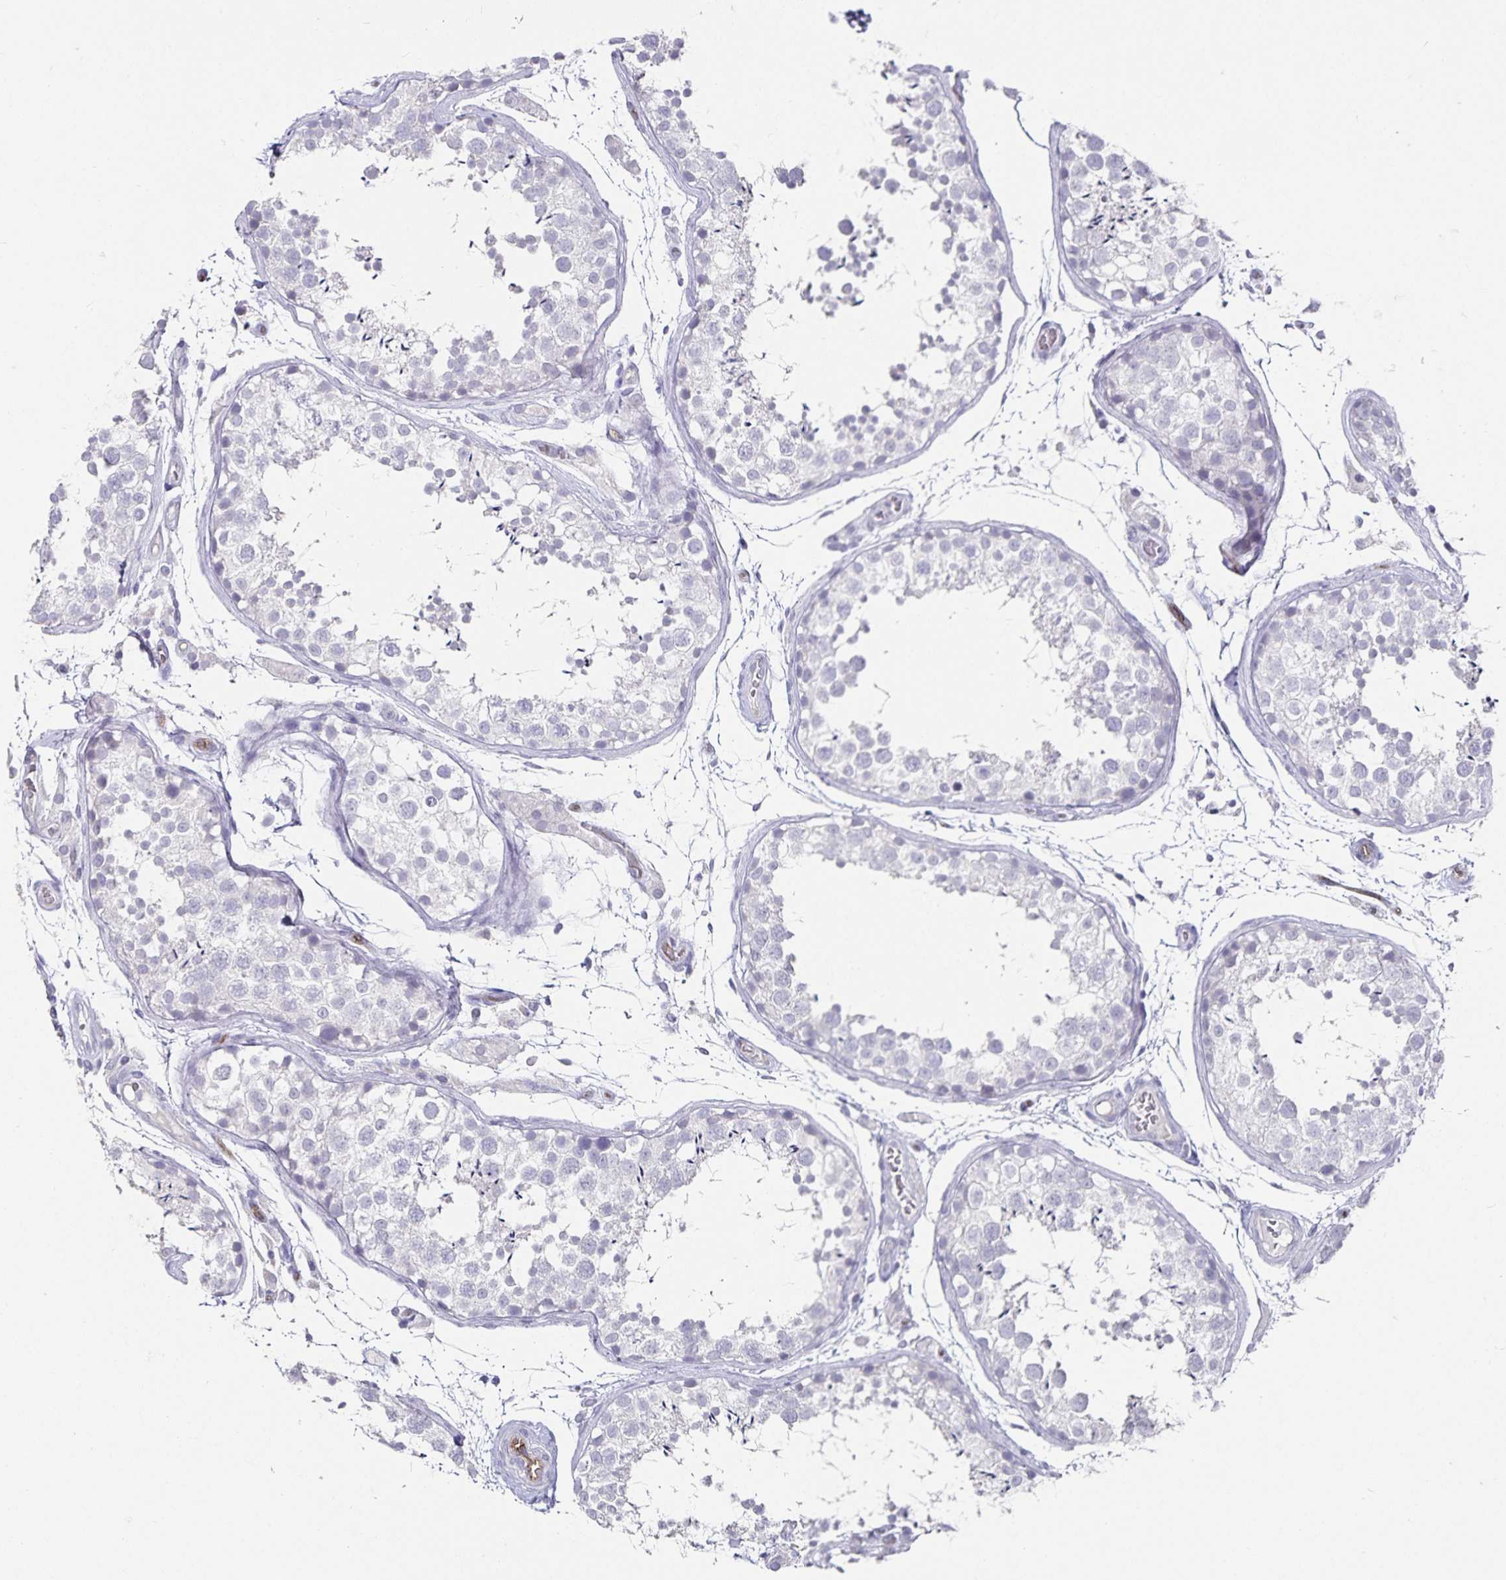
{"staining": {"intensity": "negative", "quantity": "none", "location": "none"}, "tissue": "testis", "cell_type": "Cells in seminiferous ducts", "image_type": "normal", "snomed": [{"axis": "morphology", "description": "Normal tissue, NOS"}, {"axis": "topography", "description": "Testis"}], "caption": "The photomicrograph shows no staining of cells in seminiferous ducts in unremarkable testis.", "gene": "PODXL", "patient": {"sex": "male", "age": 29}}